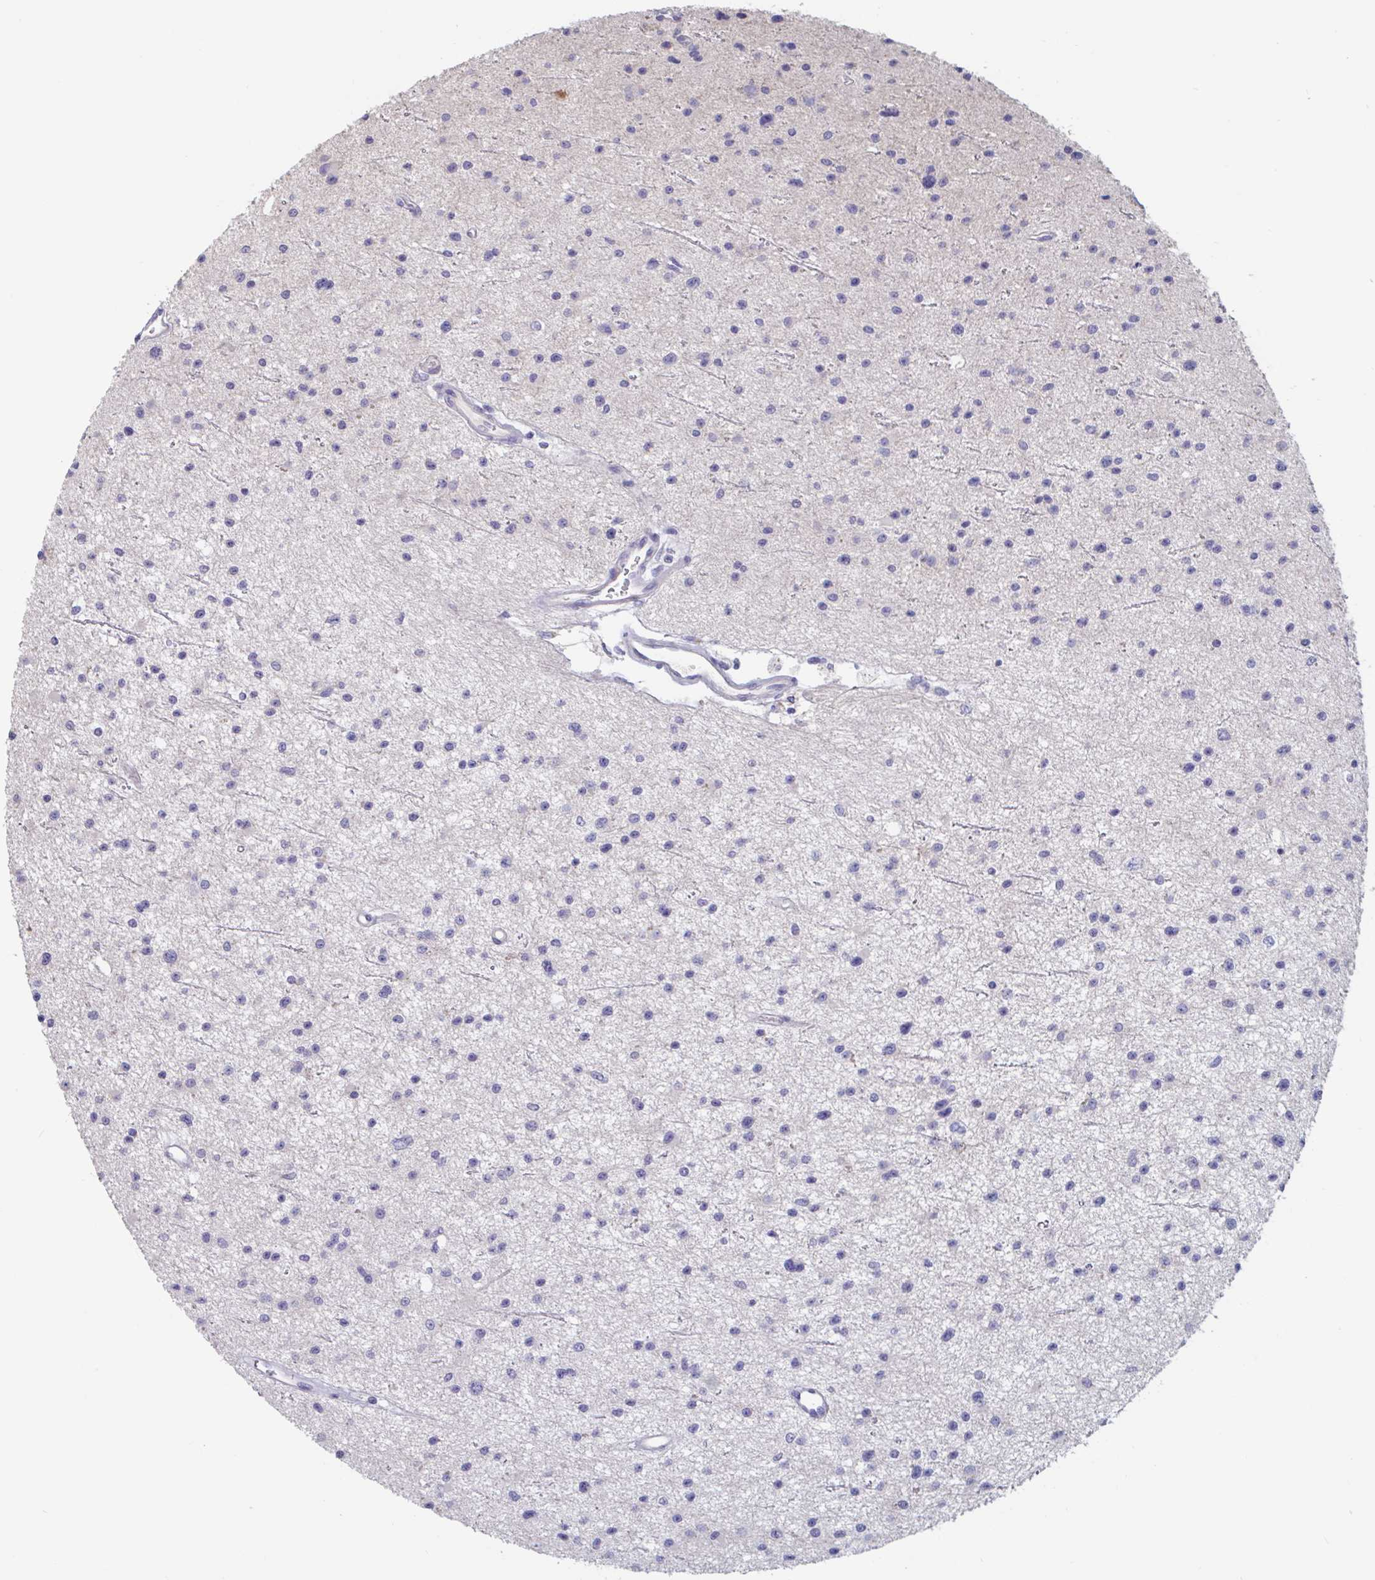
{"staining": {"intensity": "negative", "quantity": "none", "location": "none"}, "tissue": "glioma", "cell_type": "Tumor cells", "image_type": "cancer", "snomed": [{"axis": "morphology", "description": "Glioma, malignant, Low grade"}, {"axis": "topography", "description": "Brain"}], "caption": "DAB immunohistochemical staining of glioma exhibits no significant staining in tumor cells.", "gene": "UNKL", "patient": {"sex": "male", "age": 43}}